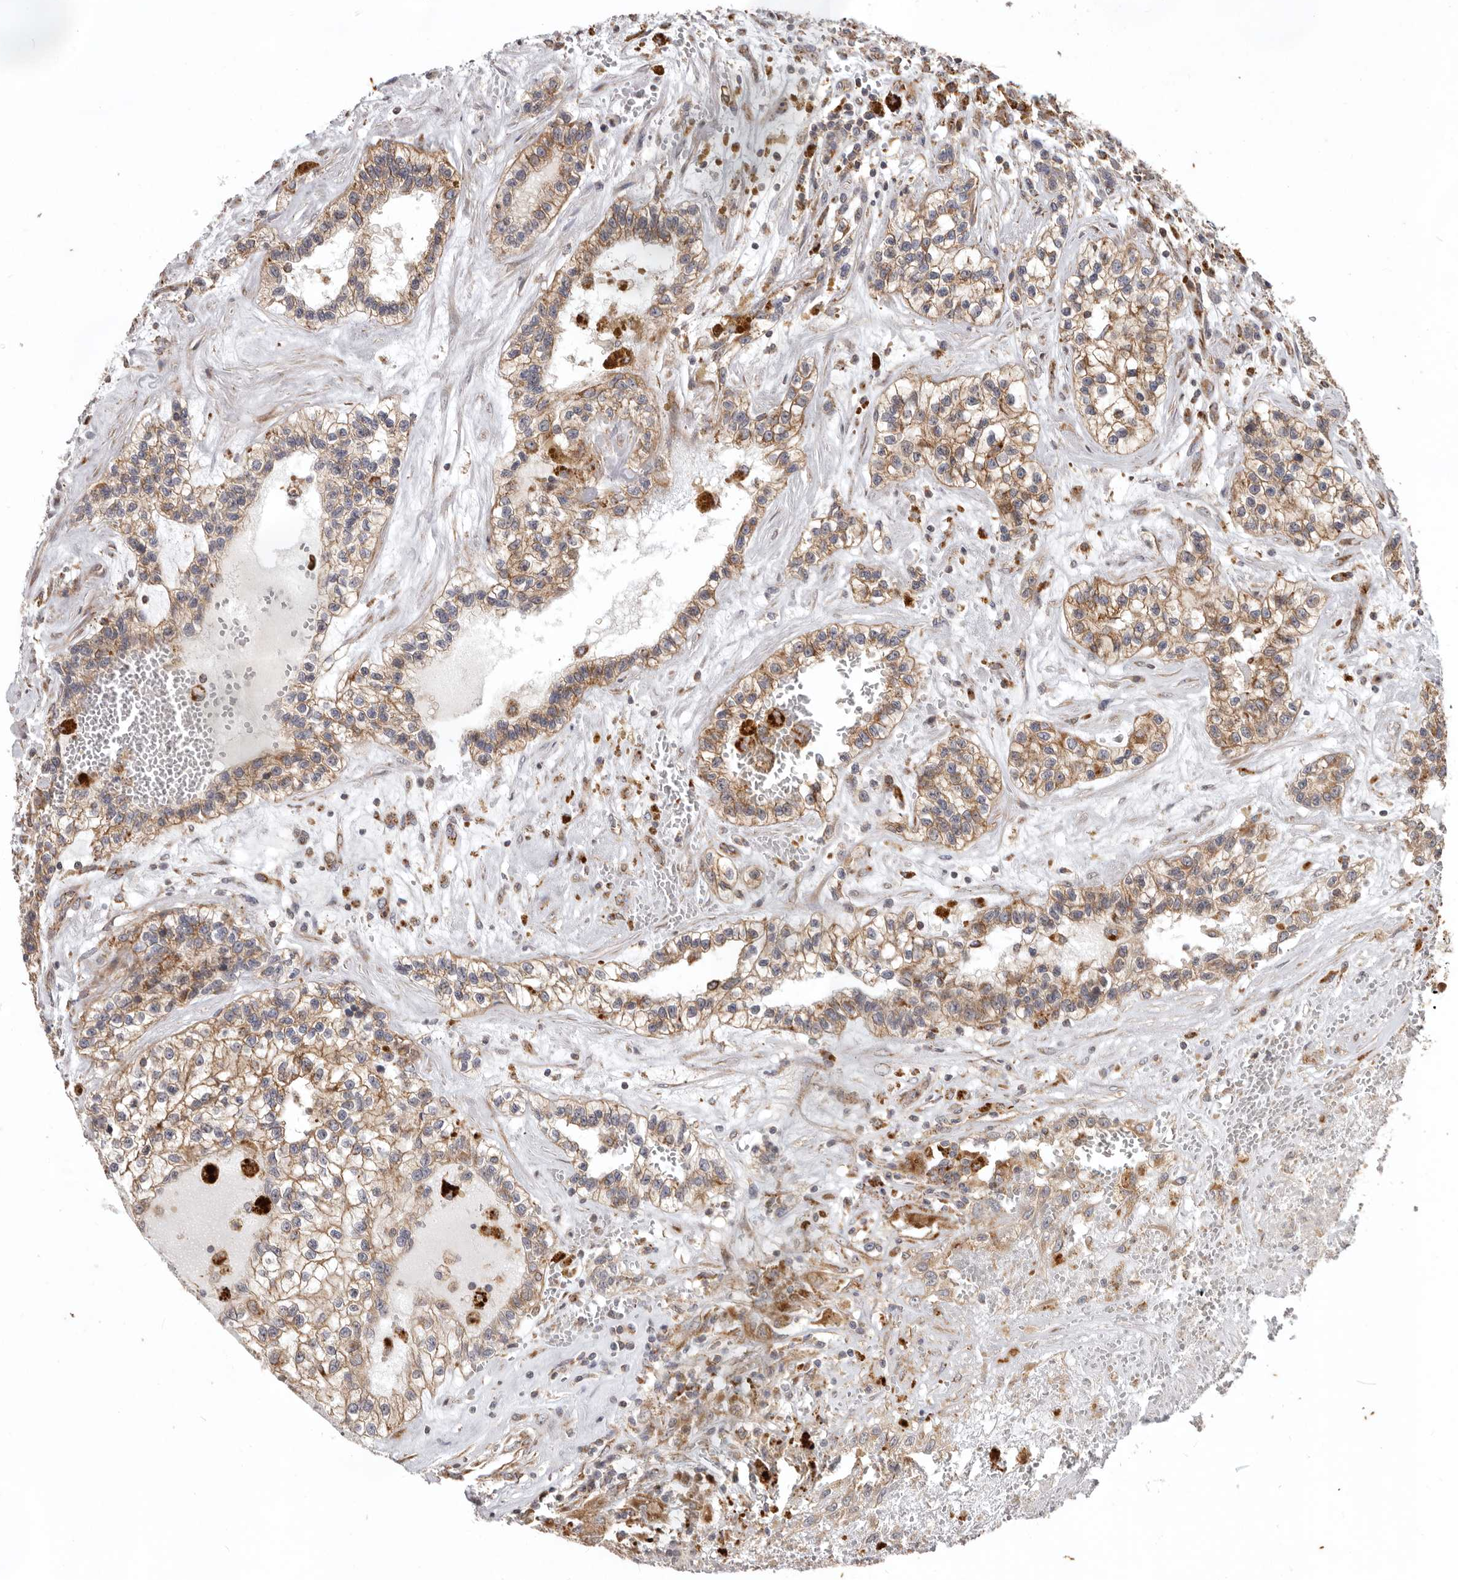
{"staining": {"intensity": "moderate", "quantity": "25%-75%", "location": "cytoplasmic/membranous"}, "tissue": "renal cancer", "cell_type": "Tumor cells", "image_type": "cancer", "snomed": [{"axis": "morphology", "description": "Adenocarcinoma, NOS"}, {"axis": "topography", "description": "Kidney"}], "caption": "A brown stain shows moderate cytoplasmic/membranous expression of a protein in renal cancer (adenocarcinoma) tumor cells.", "gene": "MRPS10", "patient": {"sex": "female", "age": 57}}